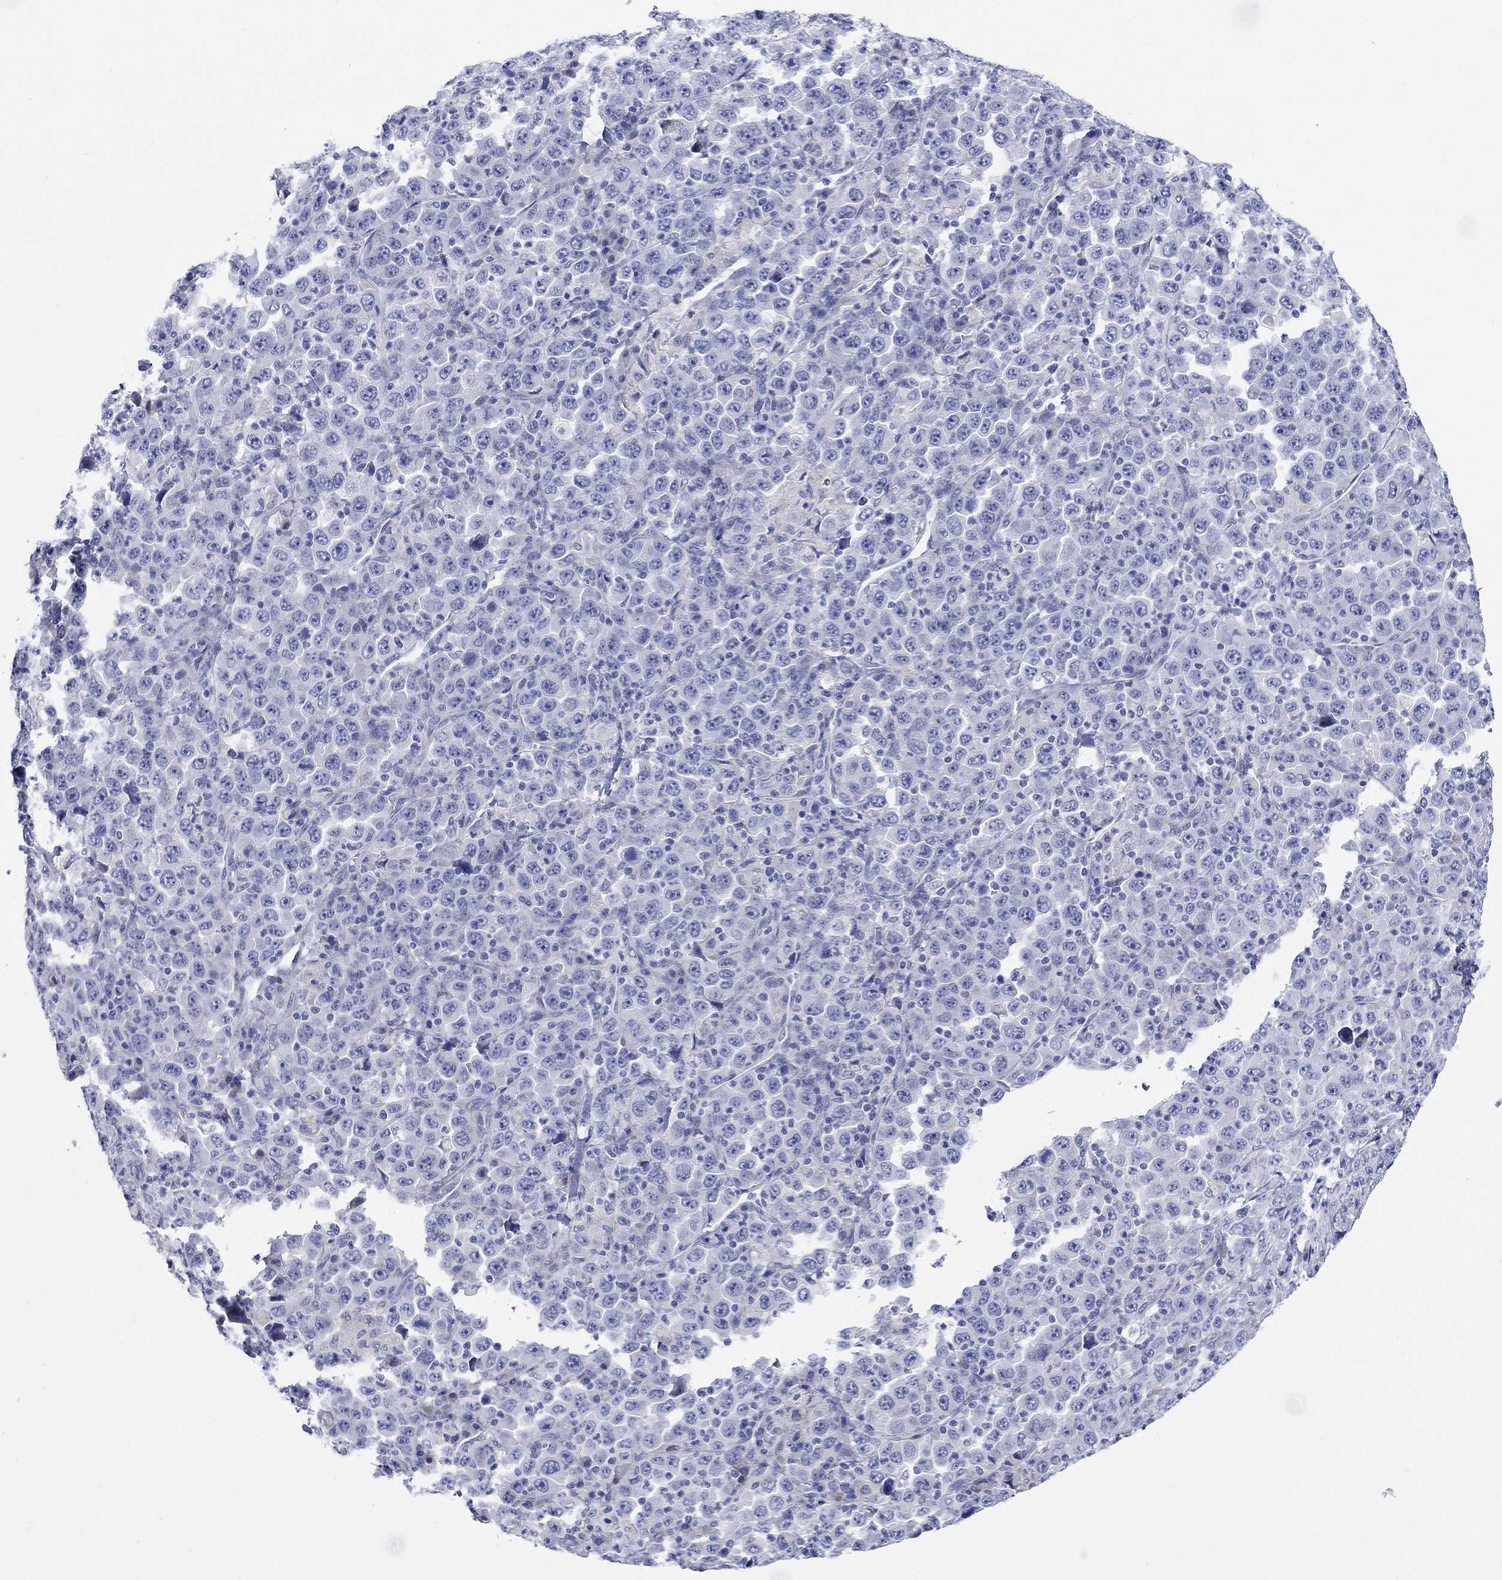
{"staining": {"intensity": "negative", "quantity": "none", "location": "none"}, "tissue": "stomach cancer", "cell_type": "Tumor cells", "image_type": "cancer", "snomed": [{"axis": "morphology", "description": "Normal tissue, NOS"}, {"axis": "morphology", "description": "Adenocarcinoma, NOS"}, {"axis": "topography", "description": "Stomach, upper"}, {"axis": "topography", "description": "Stomach"}], "caption": "This is a micrograph of immunohistochemistry (IHC) staining of stomach cancer (adenocarcinoma), which shows no staining in tumor cells.", "gene": "KRT222", "patient": {"sex": "male", "age": 59}}